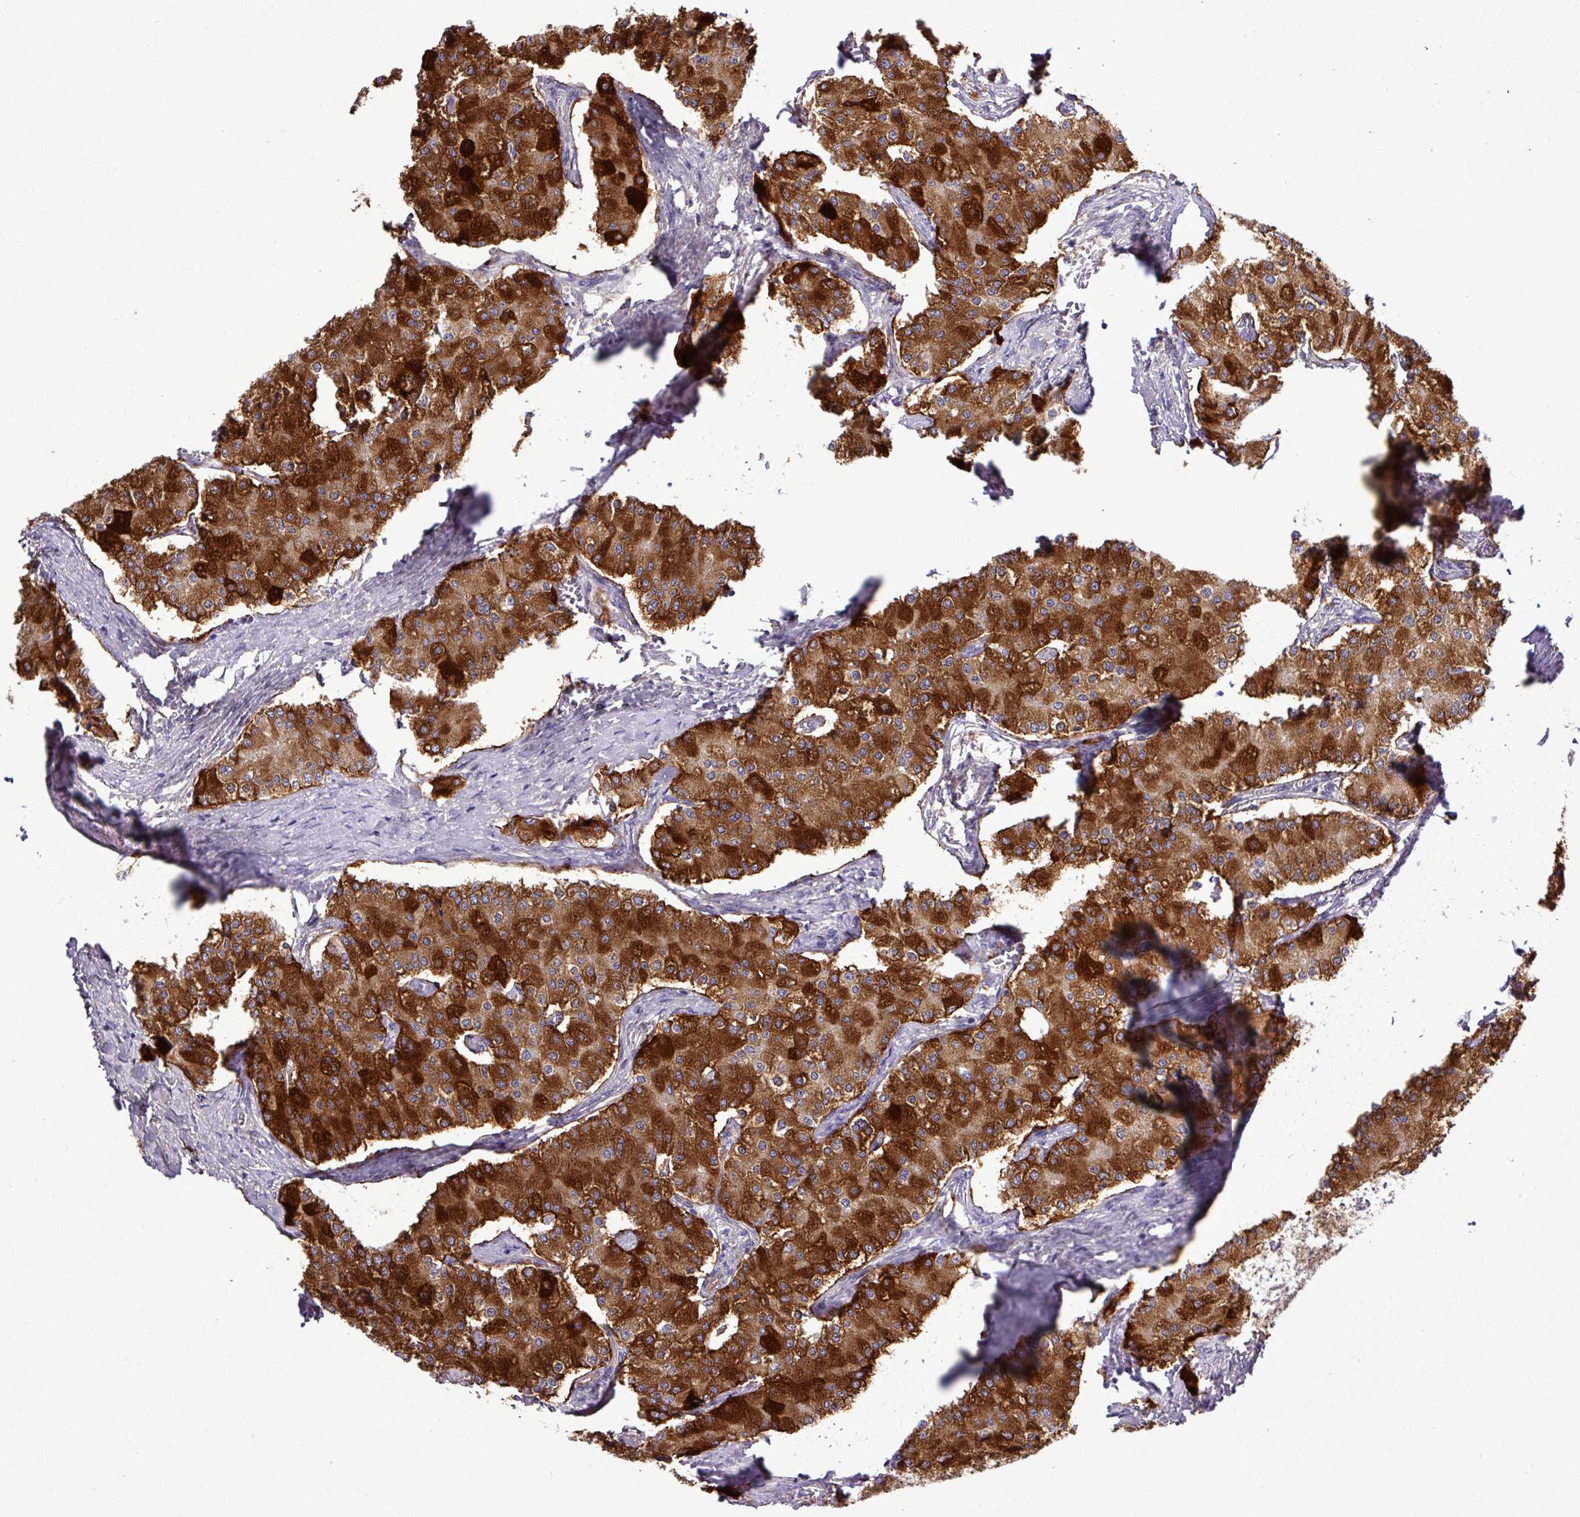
{"staining": {"intensity": "strong", "quantity": ">75%", "location": "cytoplasmic/membranous"}, "tissue": "carcinoid", "cell_type": "Tumor cells", "image_type": "cancer", "snomed": [{"axis": "morphology", "description": "Carcinoid, malignant, NOS"}, {"axis": "topography", "description": "Colon"}], "caption": "The histopathology image exhibits a brown stain indicating the presence of a protein in the cytoplasmic/membranous of tumor cells in malignant carcinoid. (brown staining indicates protein expression, while blue staining denotes nuclei).", "gene": "CWH43", "patient": {"sex": "female", "age": 52}}